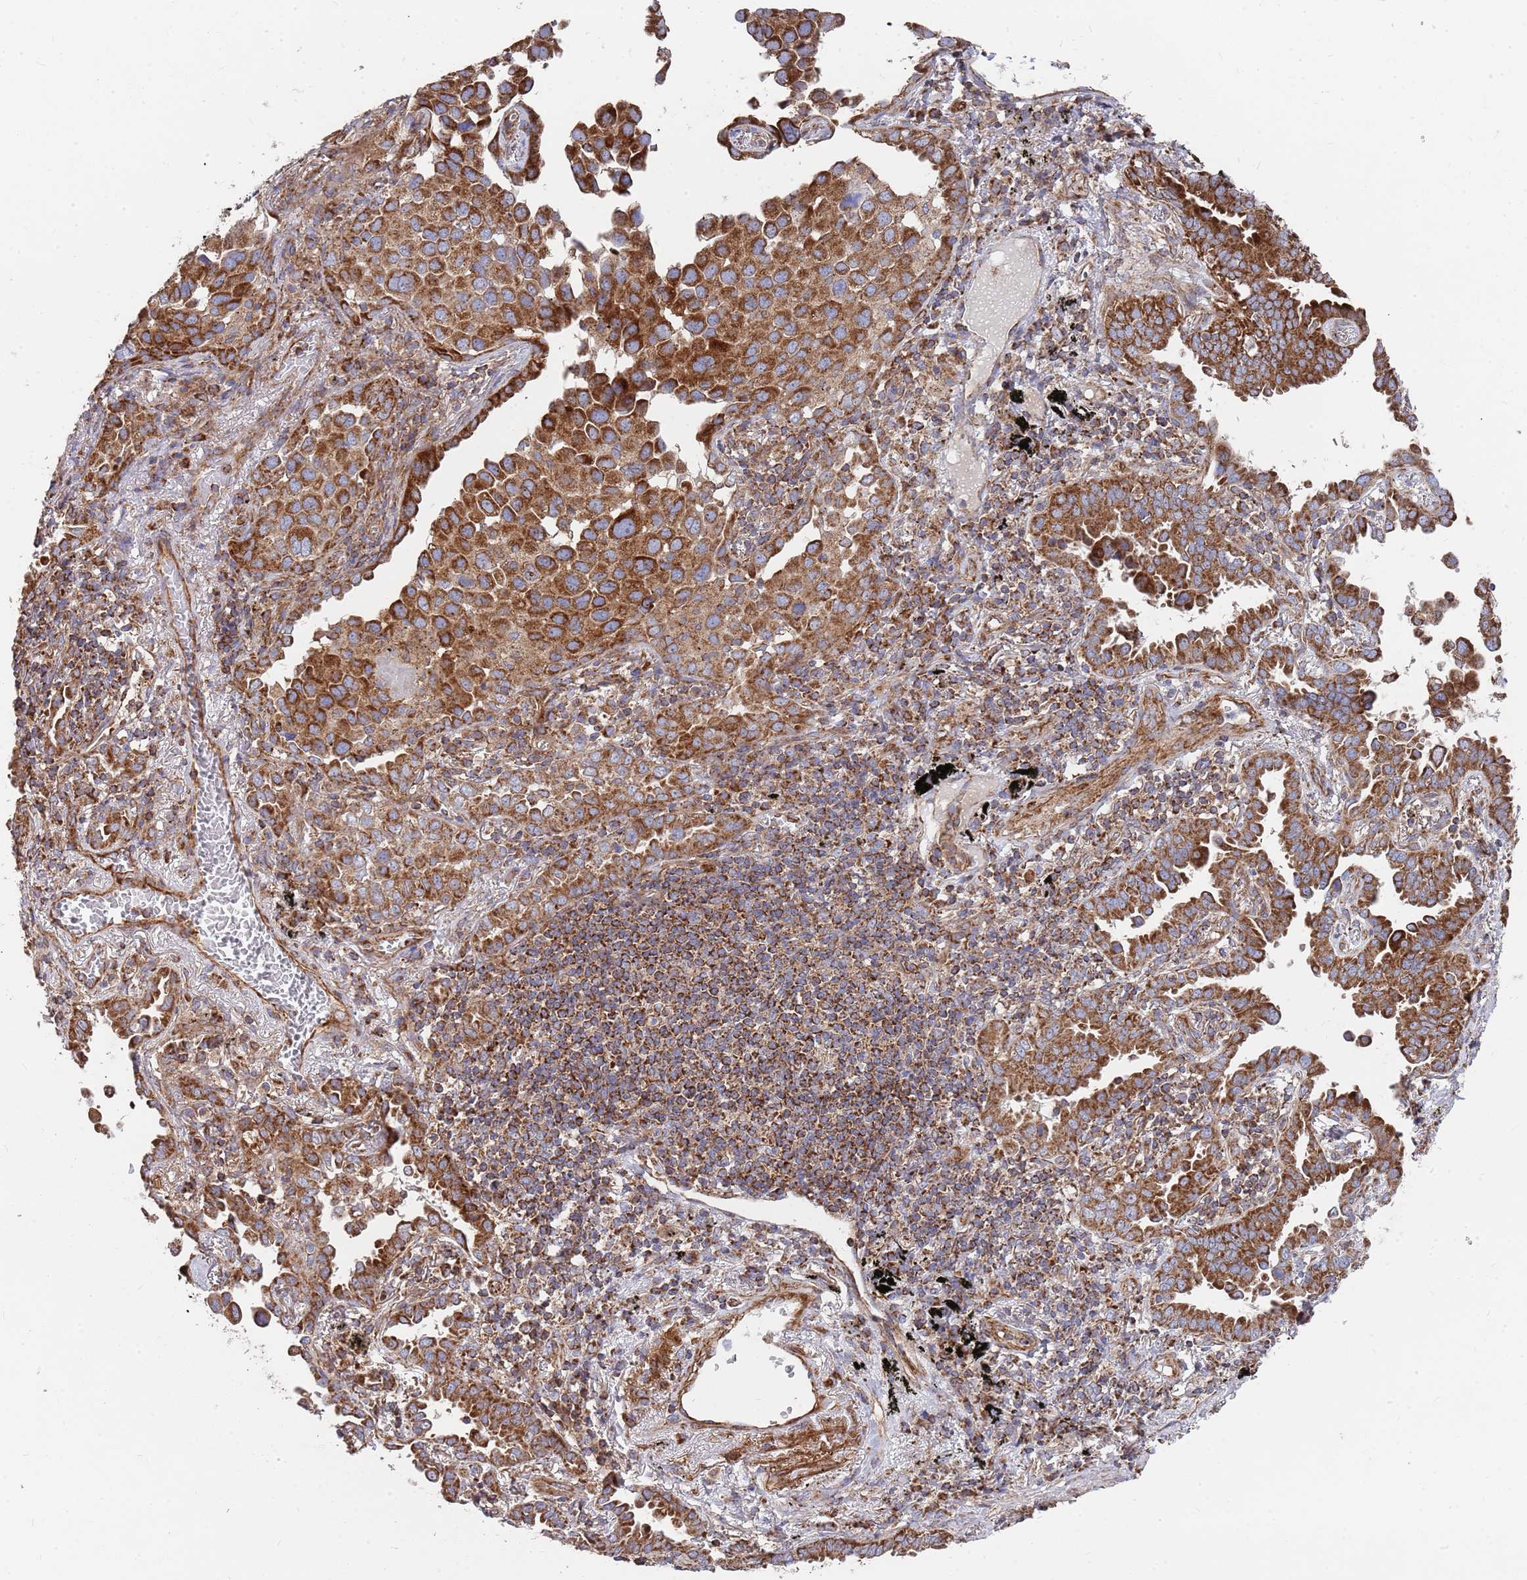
{"staining": {"intensity": "strong", "quantity": ">75%", "location": "cytoplasmic/membranous"}, "tissue": "lung cancer", "cell_type": "Tumor cells", "image_type": "cancer", "snomed": [{"axis": "morphology", "description": "Adenocarcinoma, NOS"}, {"axis": "topography", "description": "Lung"}], "caption": "A brown stain shows strong cytoplasmic/membranous positivity of a protein in human adenocarcinoma (lung) tumor cells.", "gene": "WDFY3", "patient": {"sex": "male", "age": 67}}